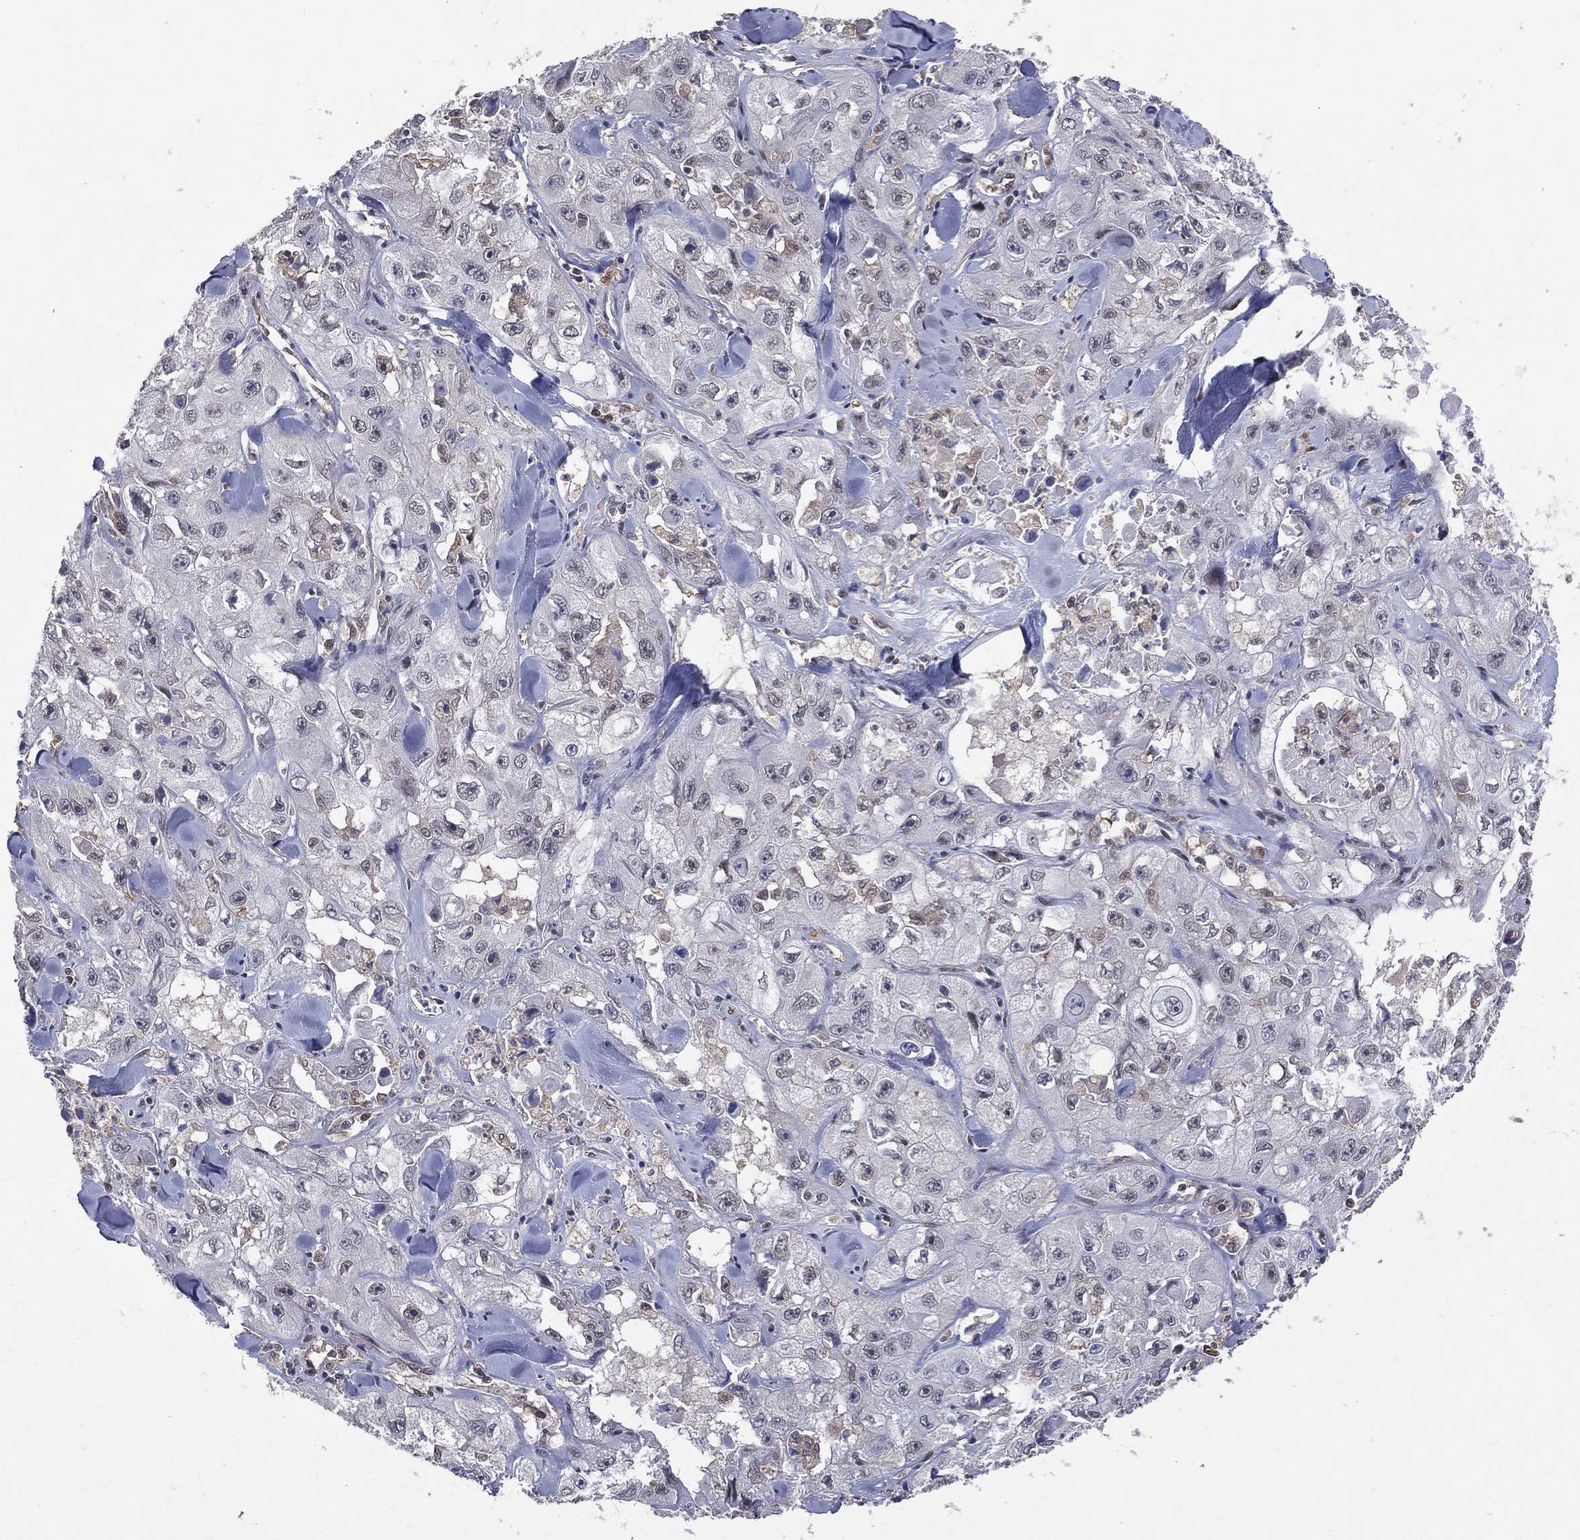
{"staining": {"intensity": "negative", "quantity": "none", "location": "none"}, "tissue": "skin cancer", "cell_type": "Tumor cells", "image_type": "cancer", "snomed": [{"axis": "morphology", "description": "Squamous cell carcinoma, NOS"}, {"axis": "topography", "description": "Skin"}, {"axis": "topography", "description": "Subcutis"}], "caption": "Tumor cells show no significant protein expression in skin squamous cell carcinoma.", "gene": "GMPR2", "patient": {"sex": "male", "age": 73}}